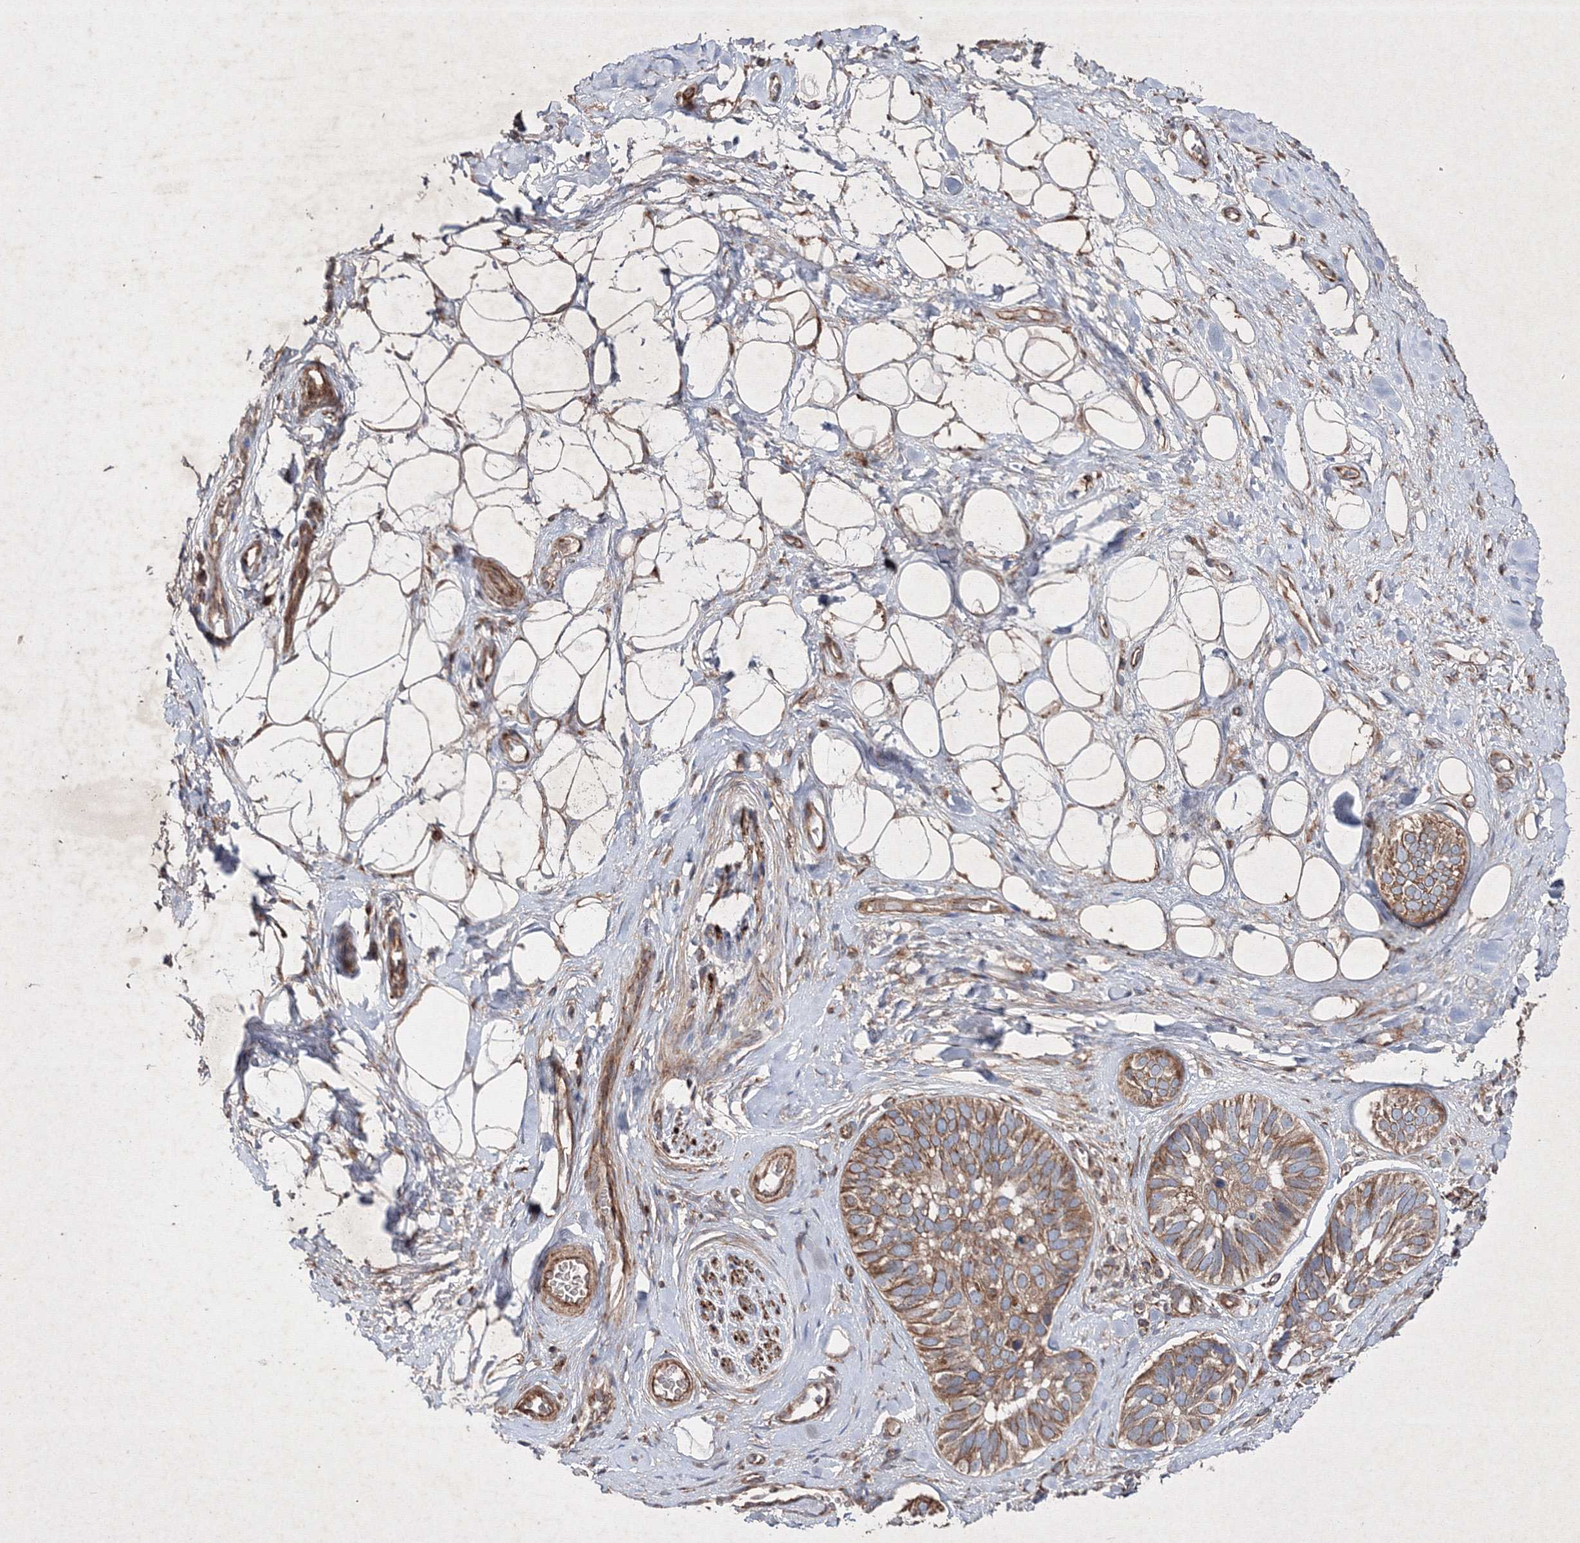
{"staining": {"intensity": "moderate", "quantity": ">75%", "location": "cytoplasmic/membranous"}, "tissue": "skin cancer", "cell_type": "Tumor cells", "image_type": "cancer", "snomed": [{"axis": "morphology", "description": "Basal cell carcinoma"}, {"axis": "topography", "description": "Skin"}], "caption": "Skin basal cell carcinoma stained with a brown dye demonstrates moderate cytoplasmic/membranous positive expression in approximately >75% of tumor cells.", "gene": "GFM1", "patient": {"sex": "male", "age": 62}}